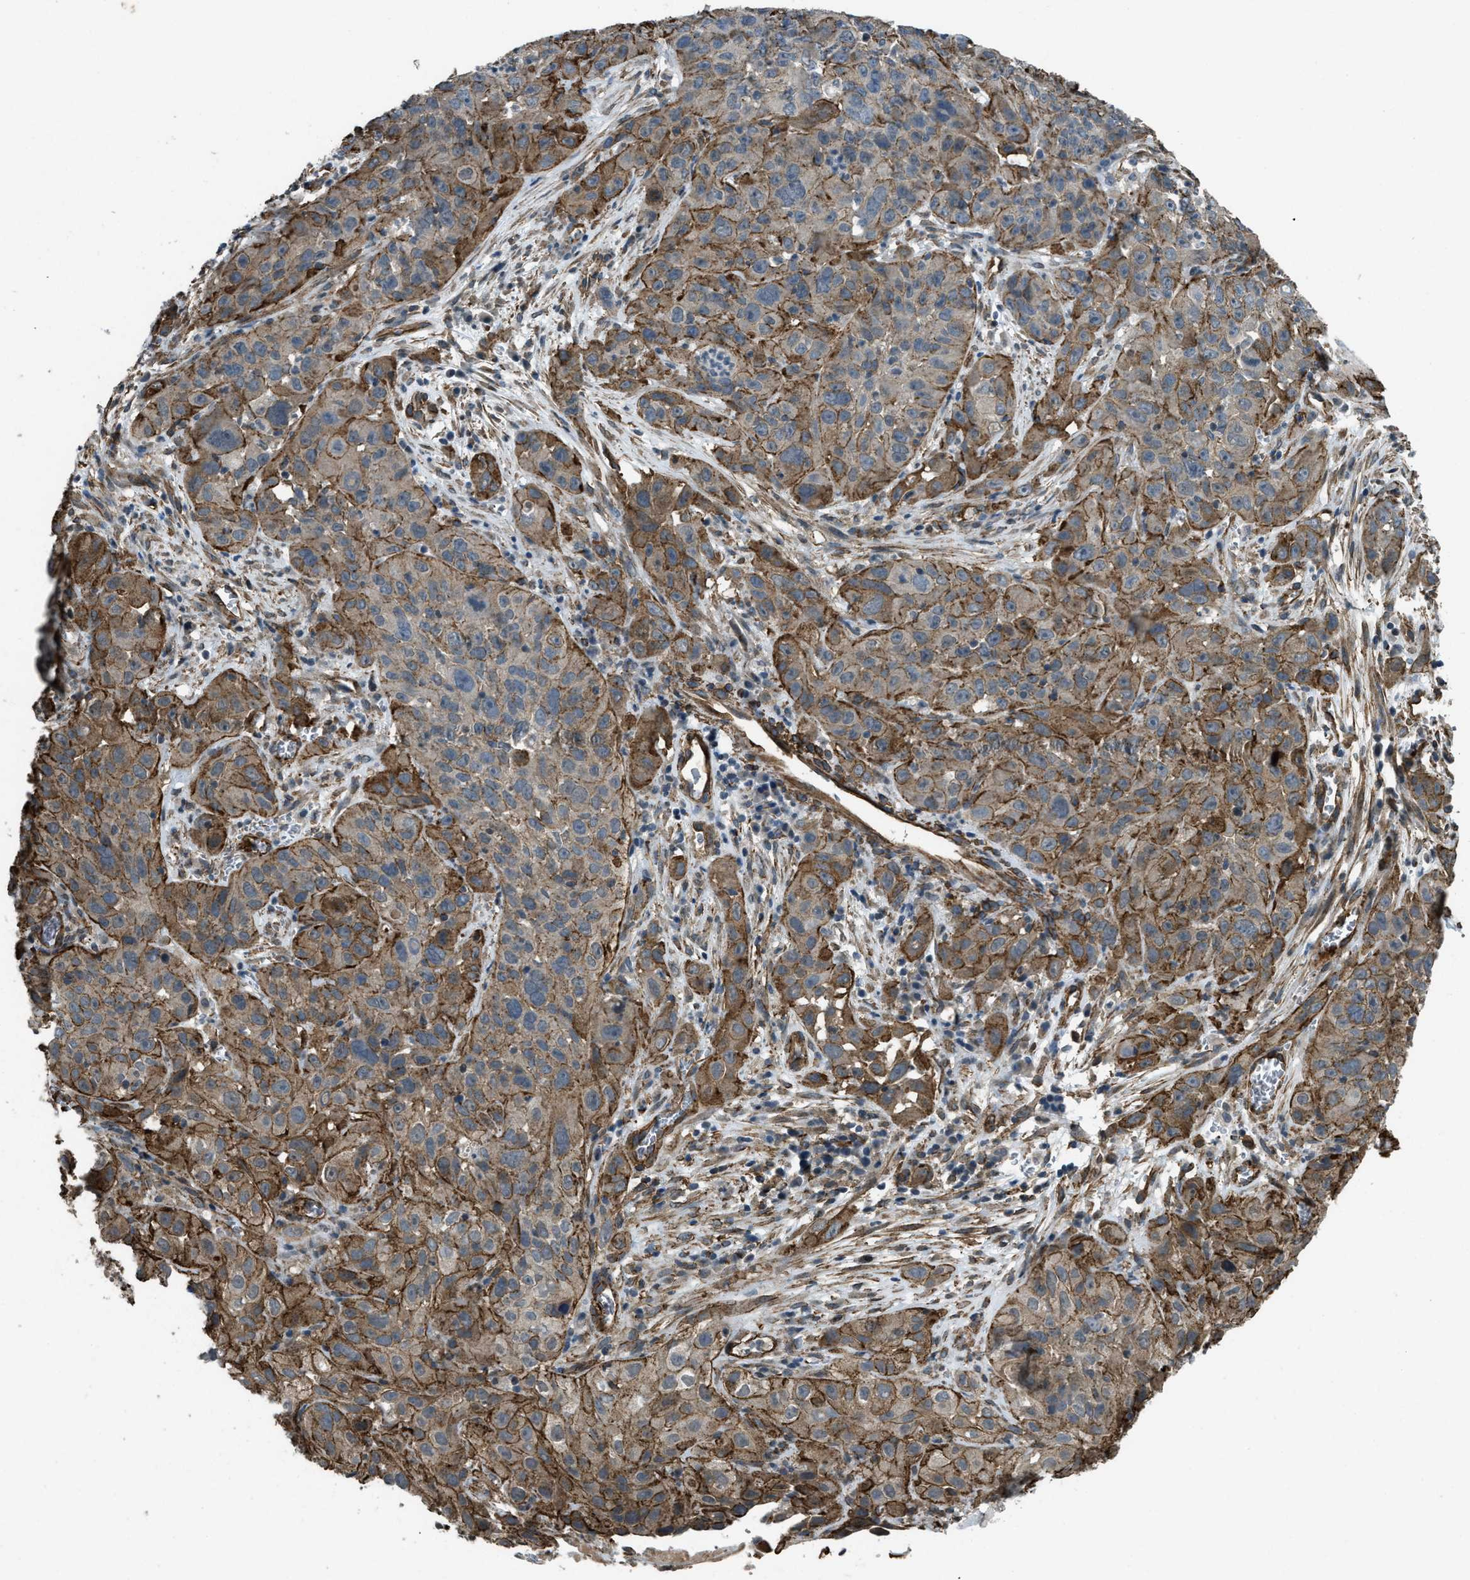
{"staining": {"intensity": "moderate", "quantity": ">75%", "location": "cytoplasmic/membranous"}, "tissue": "cervical cancer", "cell_type": "Tumor cells", "image_type": "cancer", "snomed": [{"axis": "morphology", "description": "Squamous cell carcinoma, NOS"}, {"axis": "topography", "description": "Cervix"}], "caption": "Moderate cytoplasmic/membranous protein positivity is appreciated in approximately >75% of tumor cells in cervical cancer (squamous cell carcinoma). The staining is performed using DAB (3,3'-diaminobenzidine) brown chromogen to label protein expression. The nuclei are counter-stained blue using hematoxylin.", "gene": "NMB", "patient": {"sex": "female", "age": 32}}